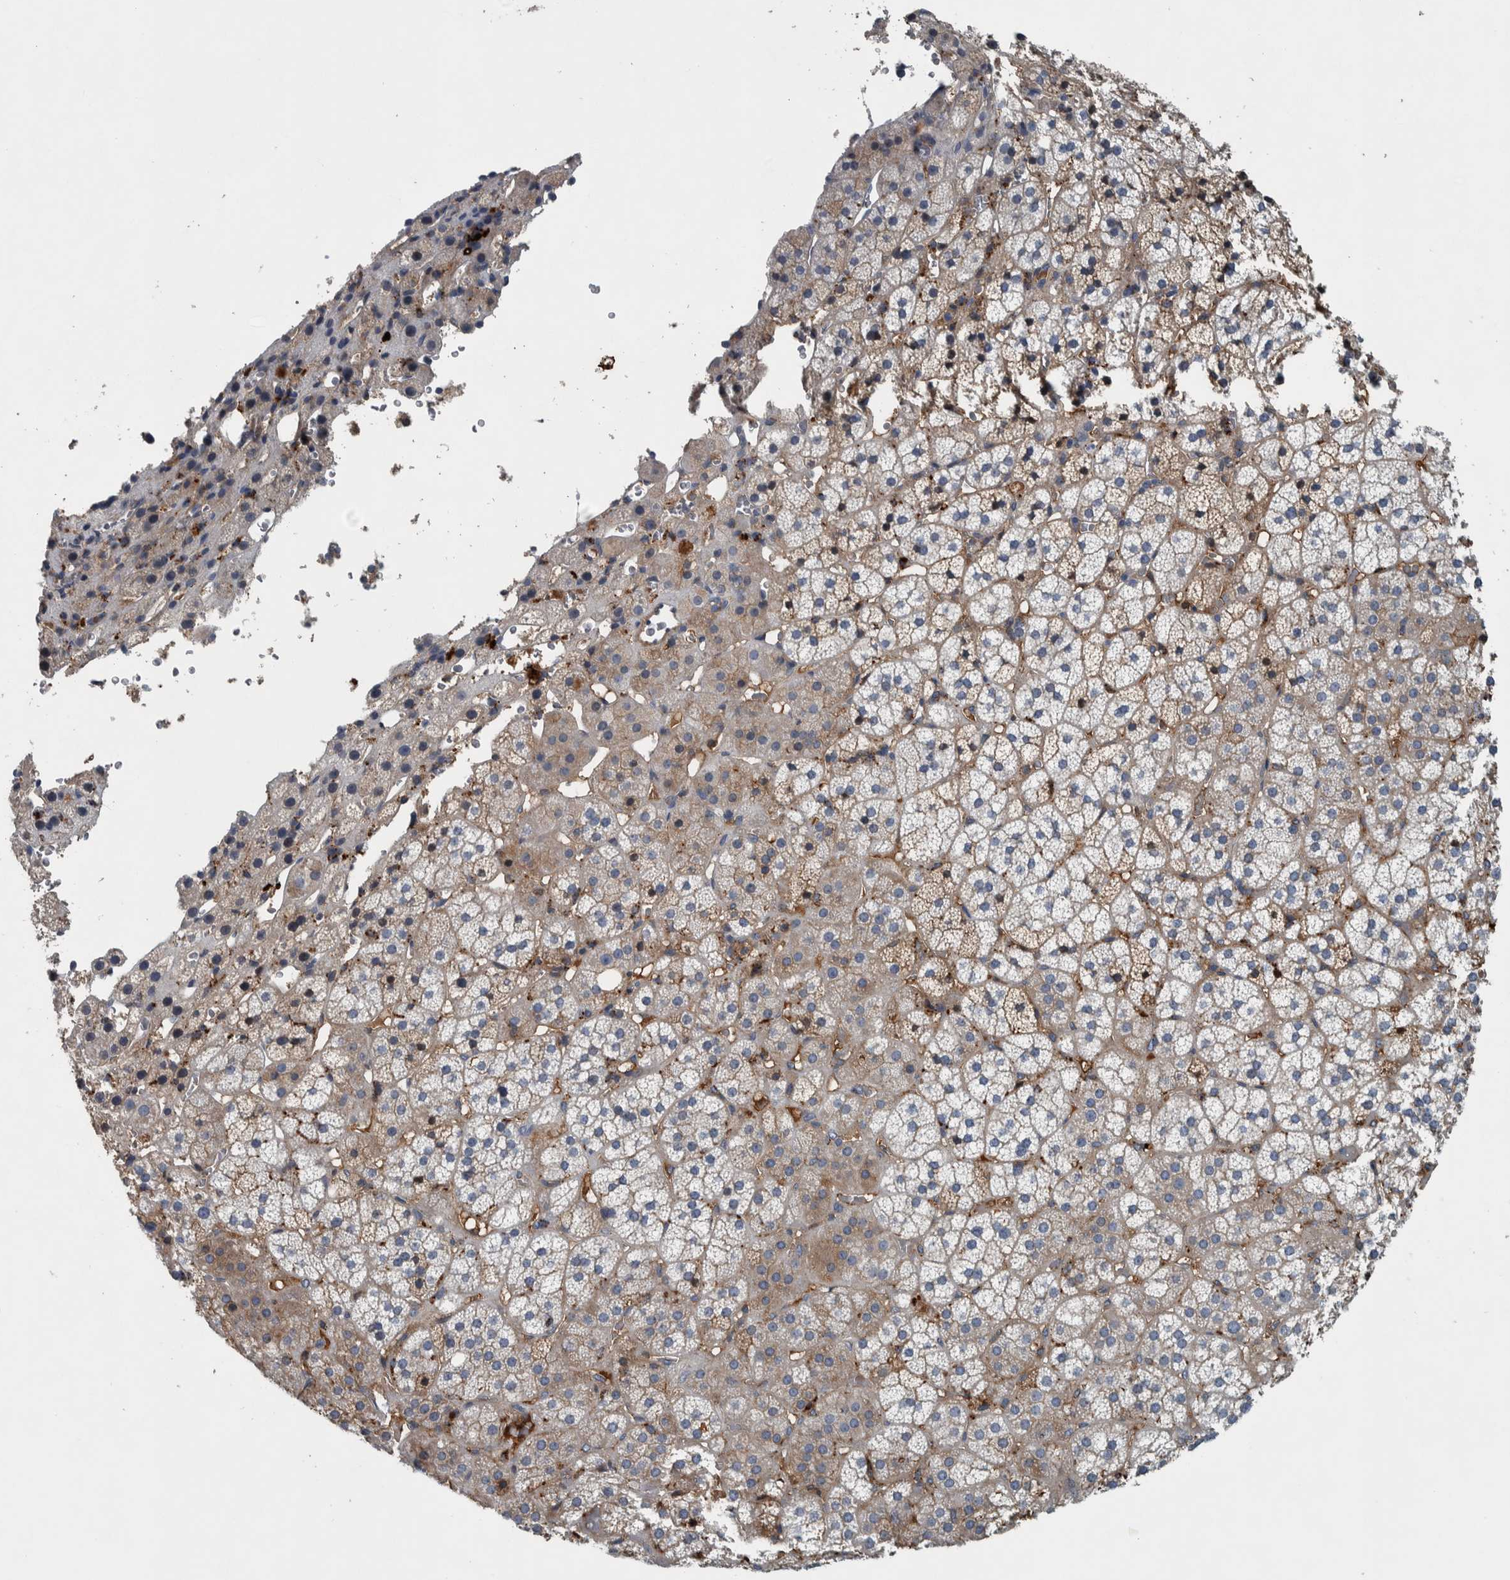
{"staining": {"intensity": "negative", "quantity": "none", "location": "none"}, "tissue": "adrenal gland", "cell_type": "Glandular cells", "image_type": "normal", "snomed": [{"axis": "morphology", "description": "Normal tissue, NOS"}, {"axis": "topography", "description": "Adrenal gland"}], "caption": "This micrograph is of unremarkable adrenal gland stained with immunohistochemistry (IHC) to label a protein in brown with the nuclei are counter-stained blue. There is no expression in glandular cells. The staining is performed using DAB (3,3'-diaminobenzidine) brown chromogen with nuclei counter-stained in using hematoxylin.", "gene": "SERPINC1", "patient": {"sex": "female", "age": 44}}